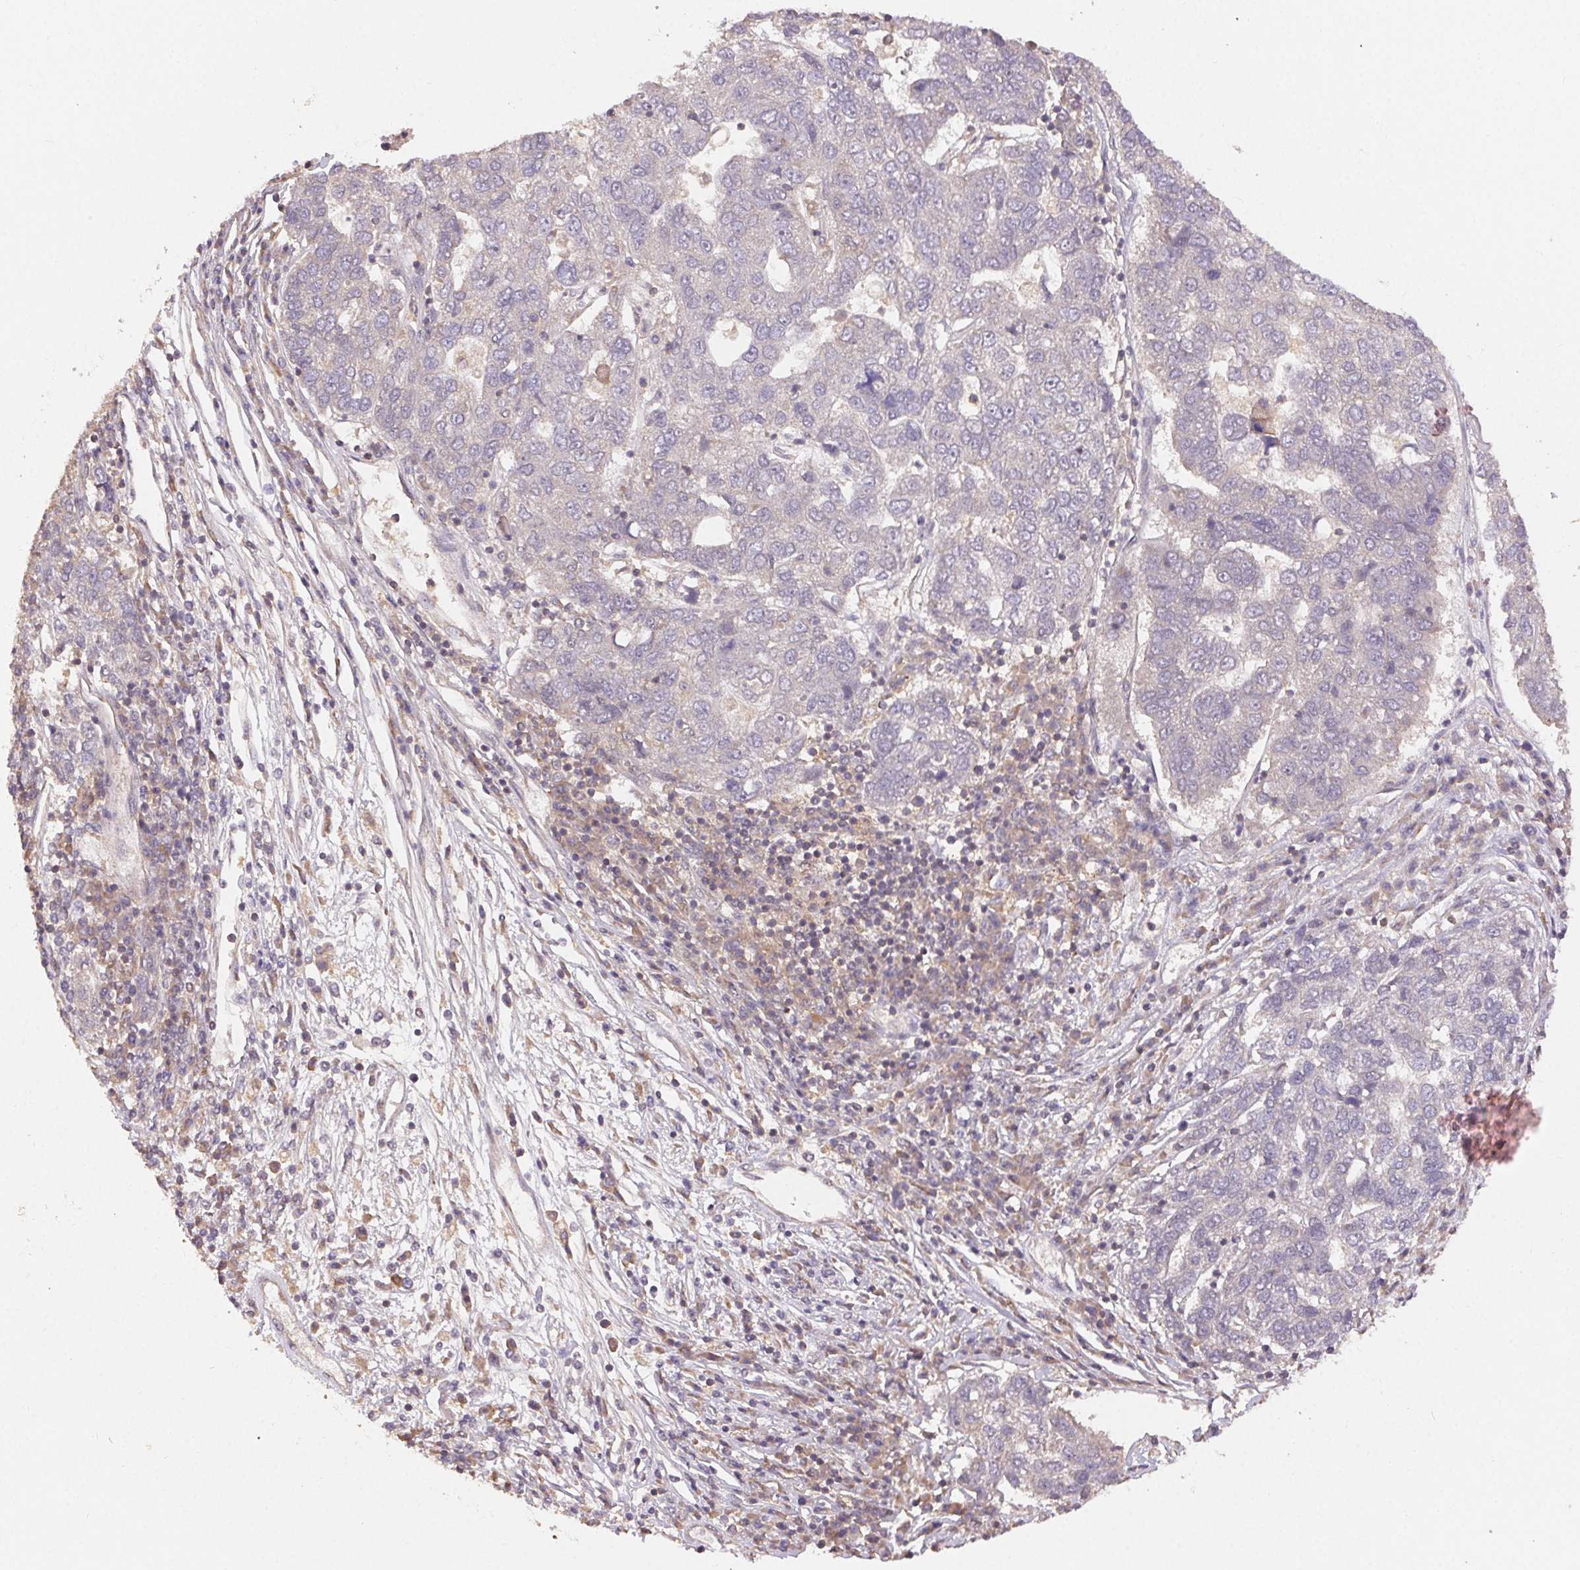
{"staining": {"intensity": "negative", "quantity": "none", "location": "none"}, "tissue": "pancreatic cancer", "cell_type": "Tumor cells", "image_type": "cancer", "snomed": [{"axis": "morphology", "description": "Adenocarcinoma, NOS"}, {"axis": "topography", "description": "Pancreas"}], "caption": "Adenocarcinoma (pancreatic) stained for a protein using IHC shows no positivity tumor cells.", "gene": "MAPKAPK2", "patient": {"sex": "female", "age": 61}}